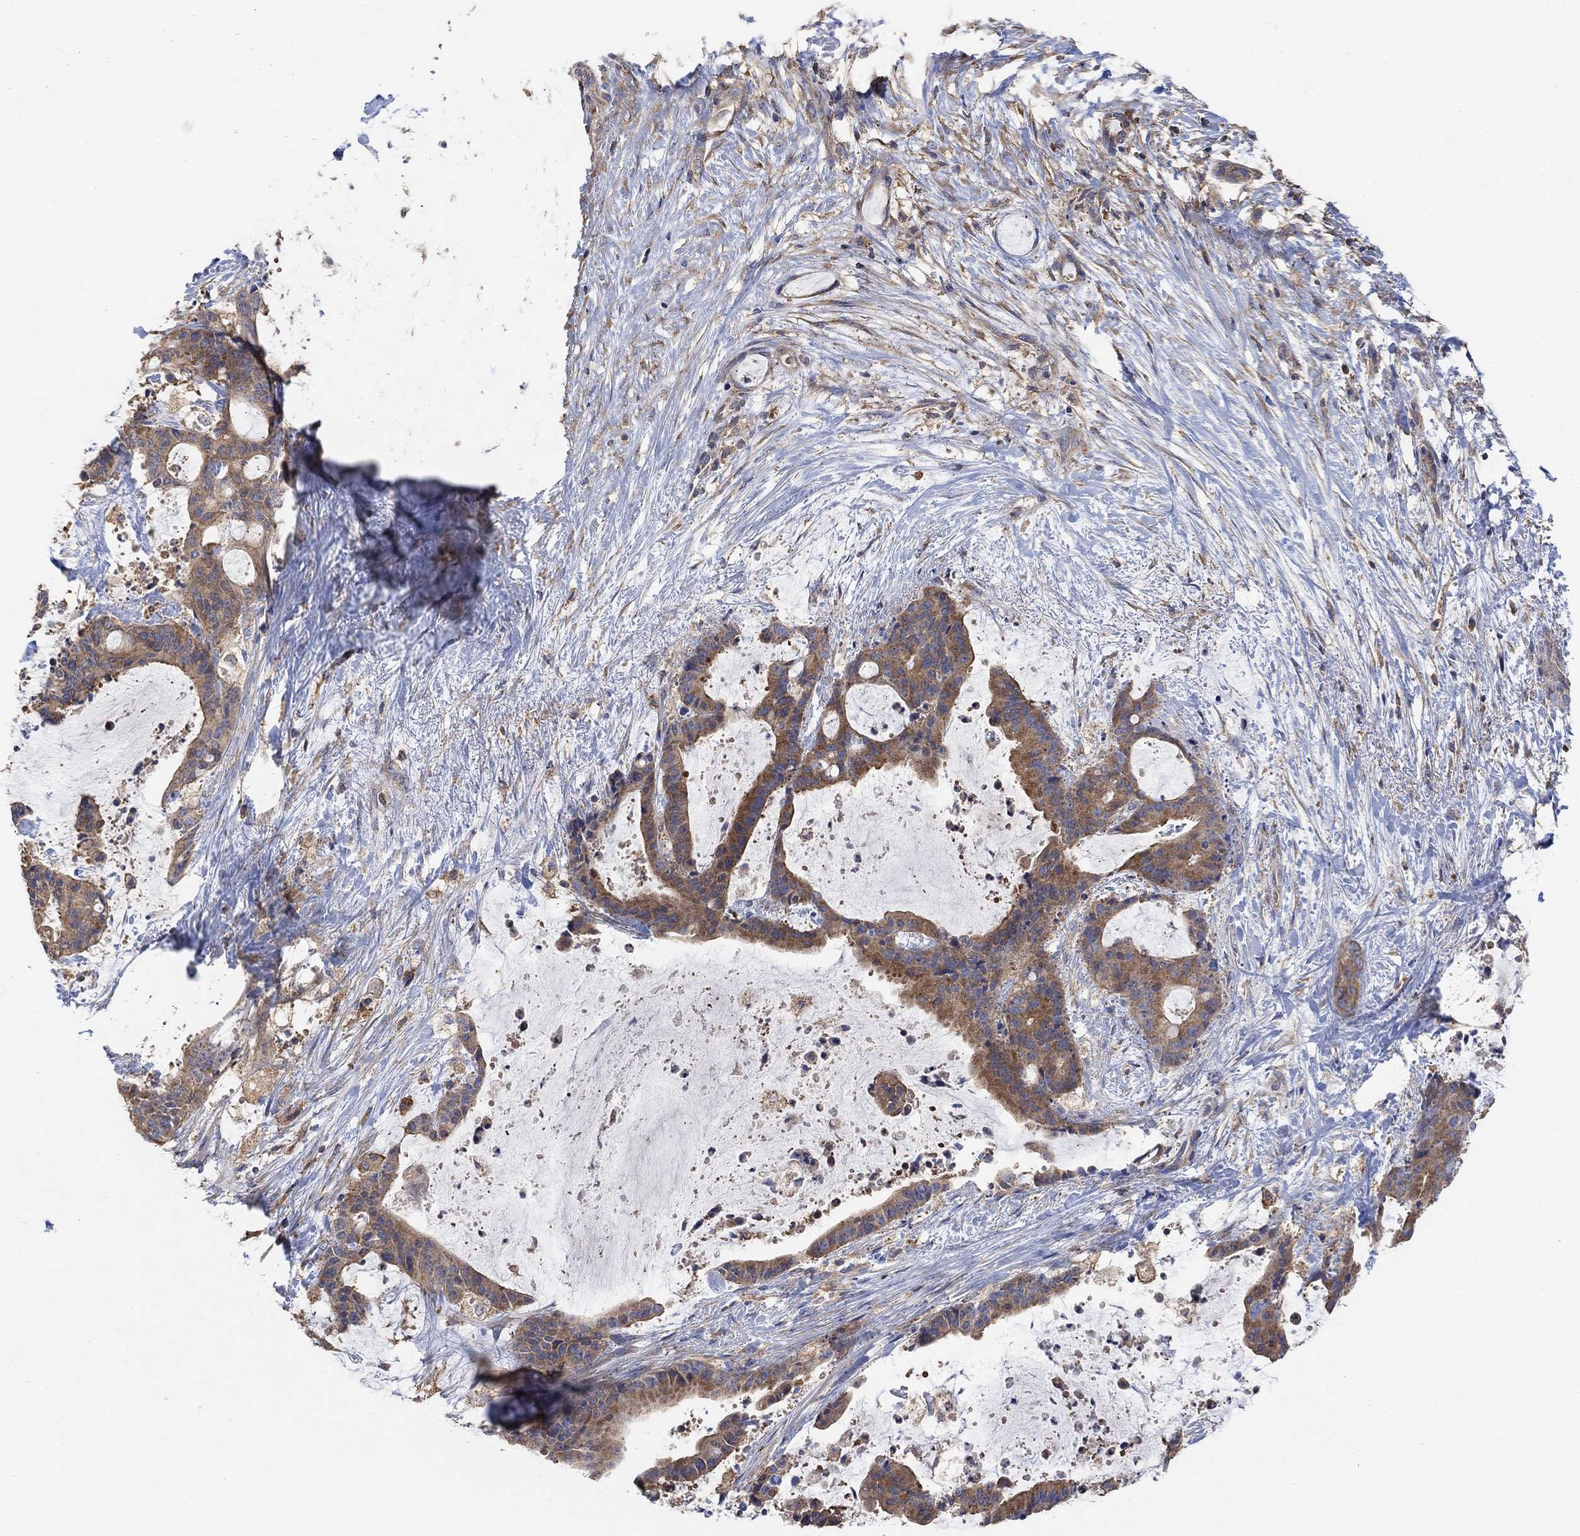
{"staining": {"intensity": "moderate", "quantity": ">75%", "location": "cytoplasmic/membranous"}, "tissue": "liver cancer", "cell_type": "Tumor cells", "image_type": "cancer", "snomed": [{"axis": "morphology", "description": "Cholangiocarcinoma"}, {"axis": "topography", "description": "Liver"}], "caption": "Cholangiocarcinoma (liver) stained with a brown dye demonstrates moderate cytoplasmic/membranous positive positivity in approximately >75% of tumor cells.", "gene": "BLOC1S3", "patient": {"sex": "female", "age": 73}}